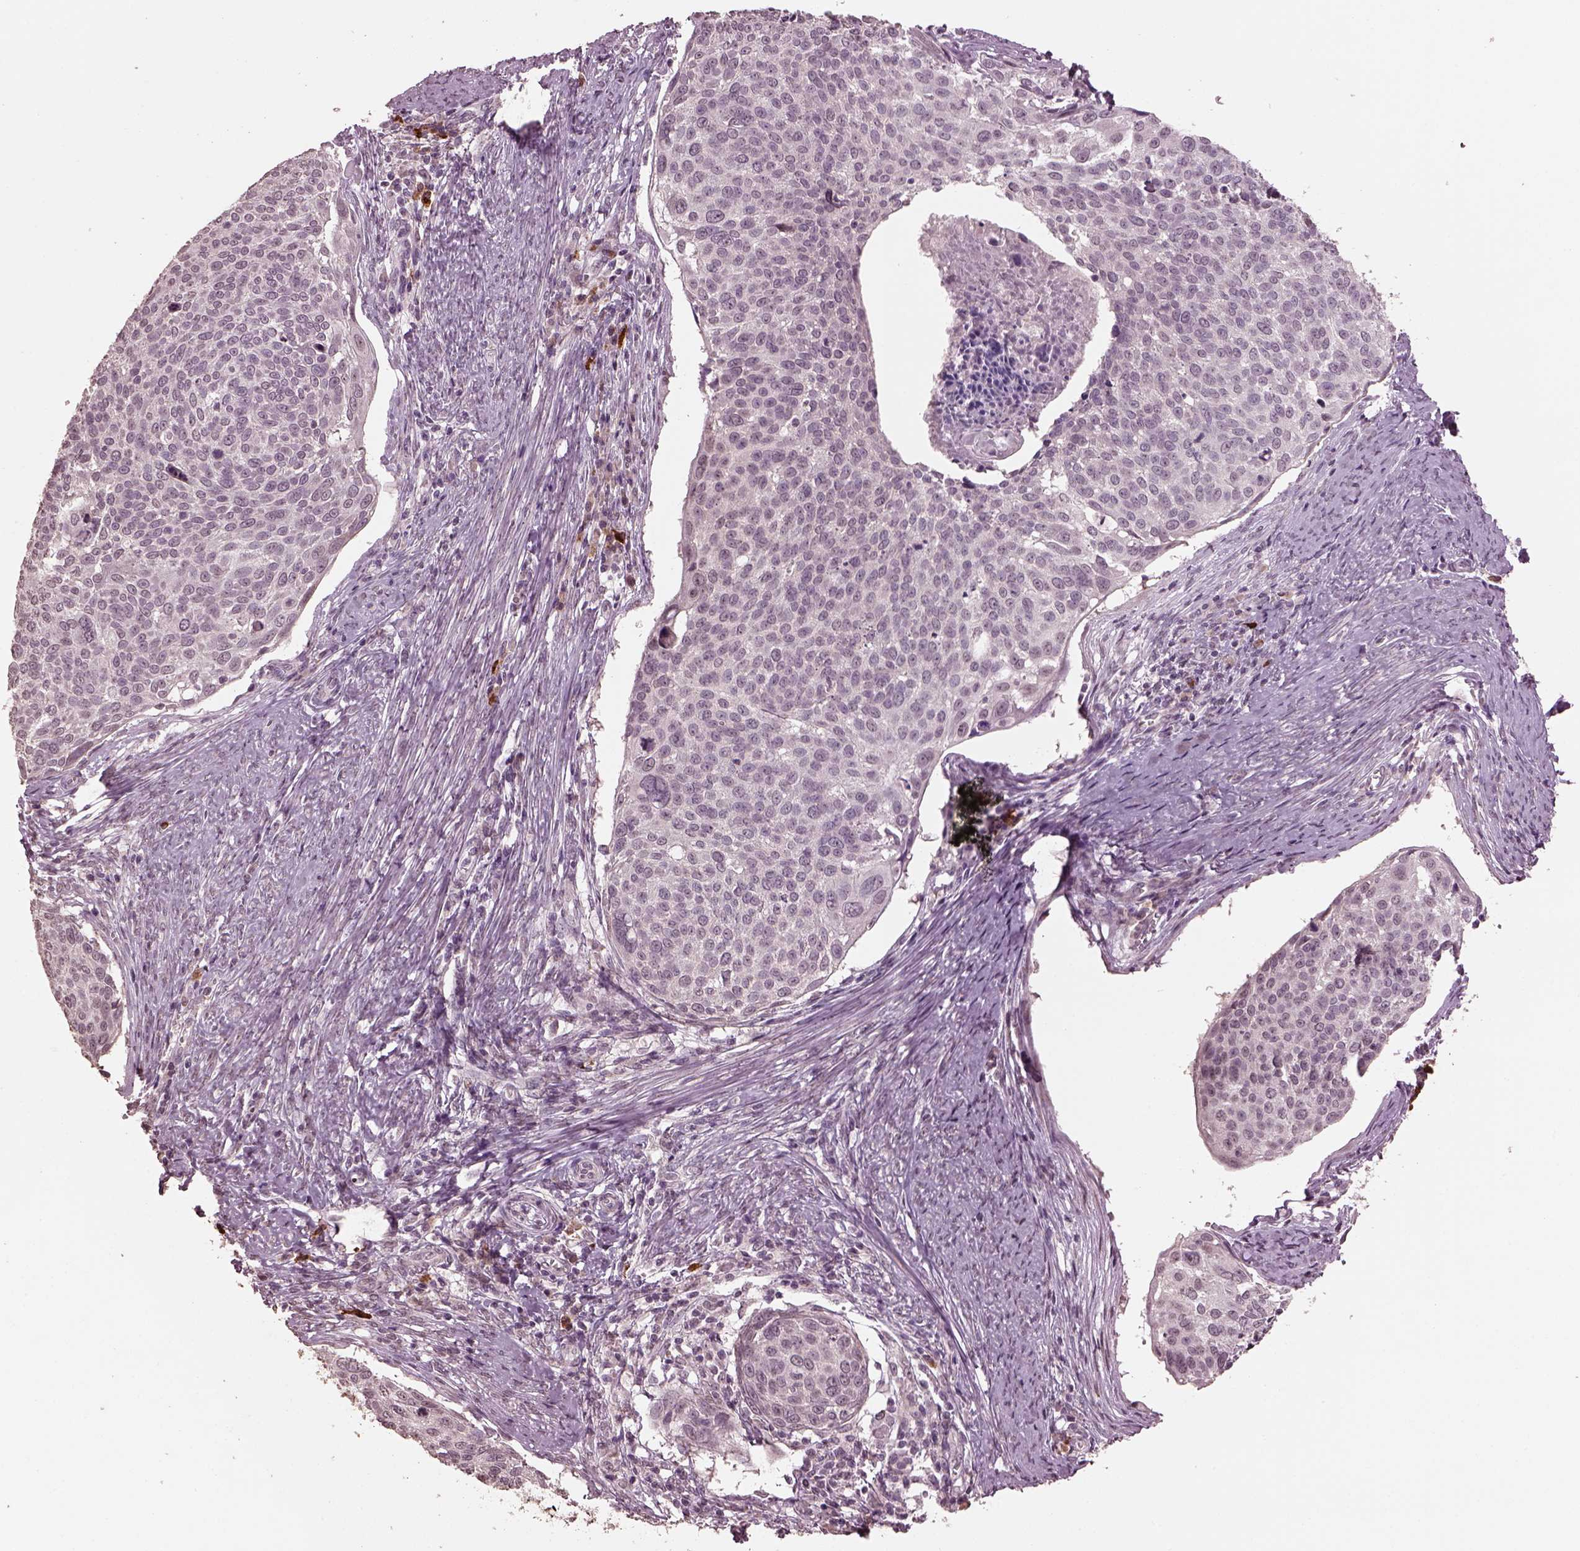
{"staining": {"intensity": "negative", "quantity": "none", "location": "none"}, "tissue": "cervical cancer", "cell_type": "Tumor cells", "image_type": "cancer", "snomed": [{"axis": "morphology", "description": "Squamous cell carcinoma, NOS"}, {"axis": "topography", "description": "Cervix"}], "caption": "Tumor cells are negative for brown protein staining in cervical cancer (squamous cell carcinoma). Nuclei are stained in blue.", "gene": "IL18RAP", "patient": {"sex": "female", "age": 39}}